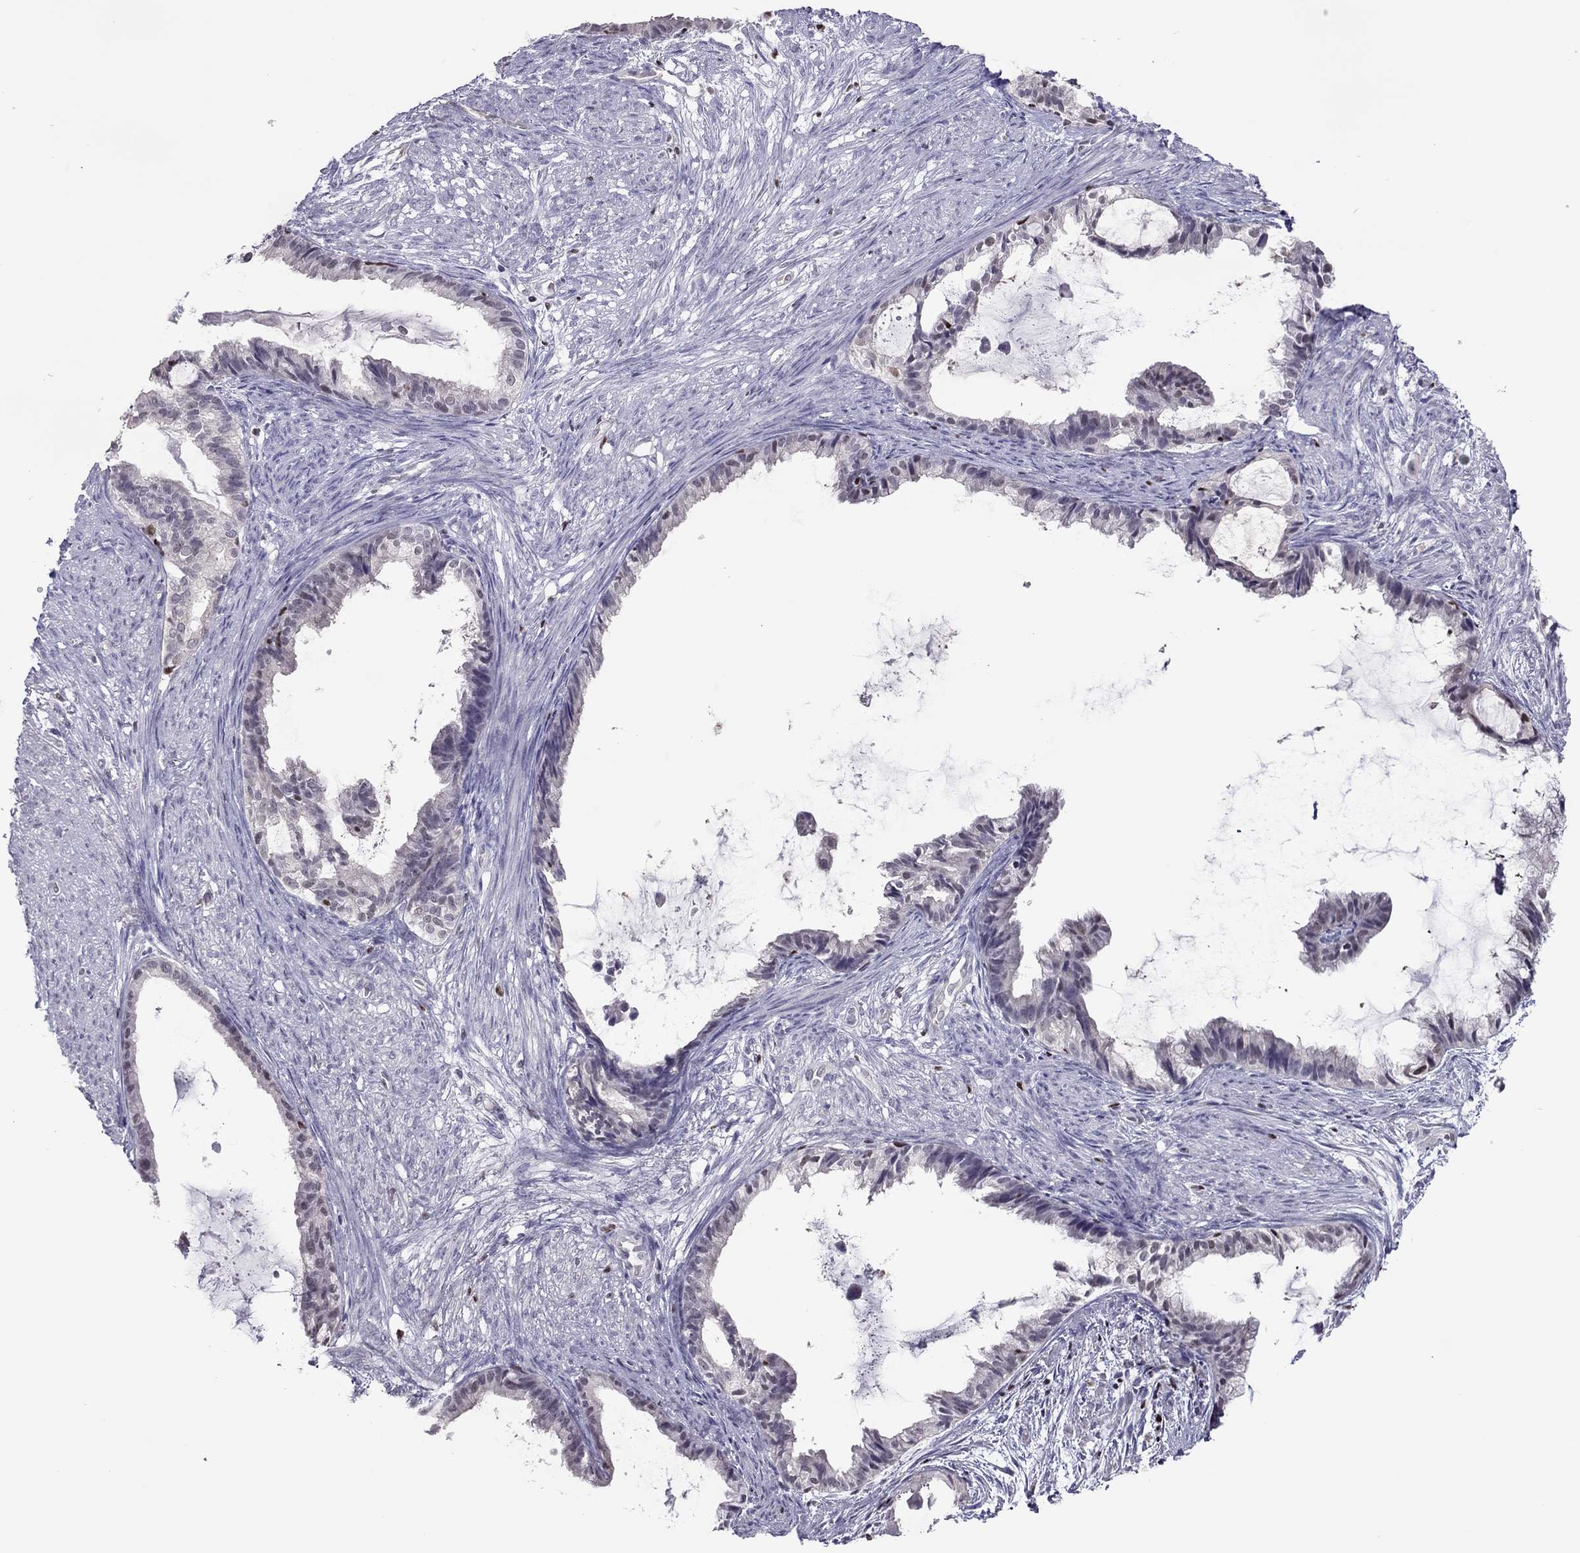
{"staining": {"intensity": "negative", "quantity": "none", "location": "none"}, "tissue": "endometrial cancer", "cell_type": "Tumor cells", "image_type": "cancer", "snomed": [{"axis": "morphology", "description": "Adenocarcinoma, NOS"}, {"axis": "topography", "description": "Endometrium"}], "caption": "Tumor cells are negative for protein expression in human endometrial cancer (adenocarcinoma).", "gene": "SPINT3", "patient": {"sex": "female", "age": 86}}